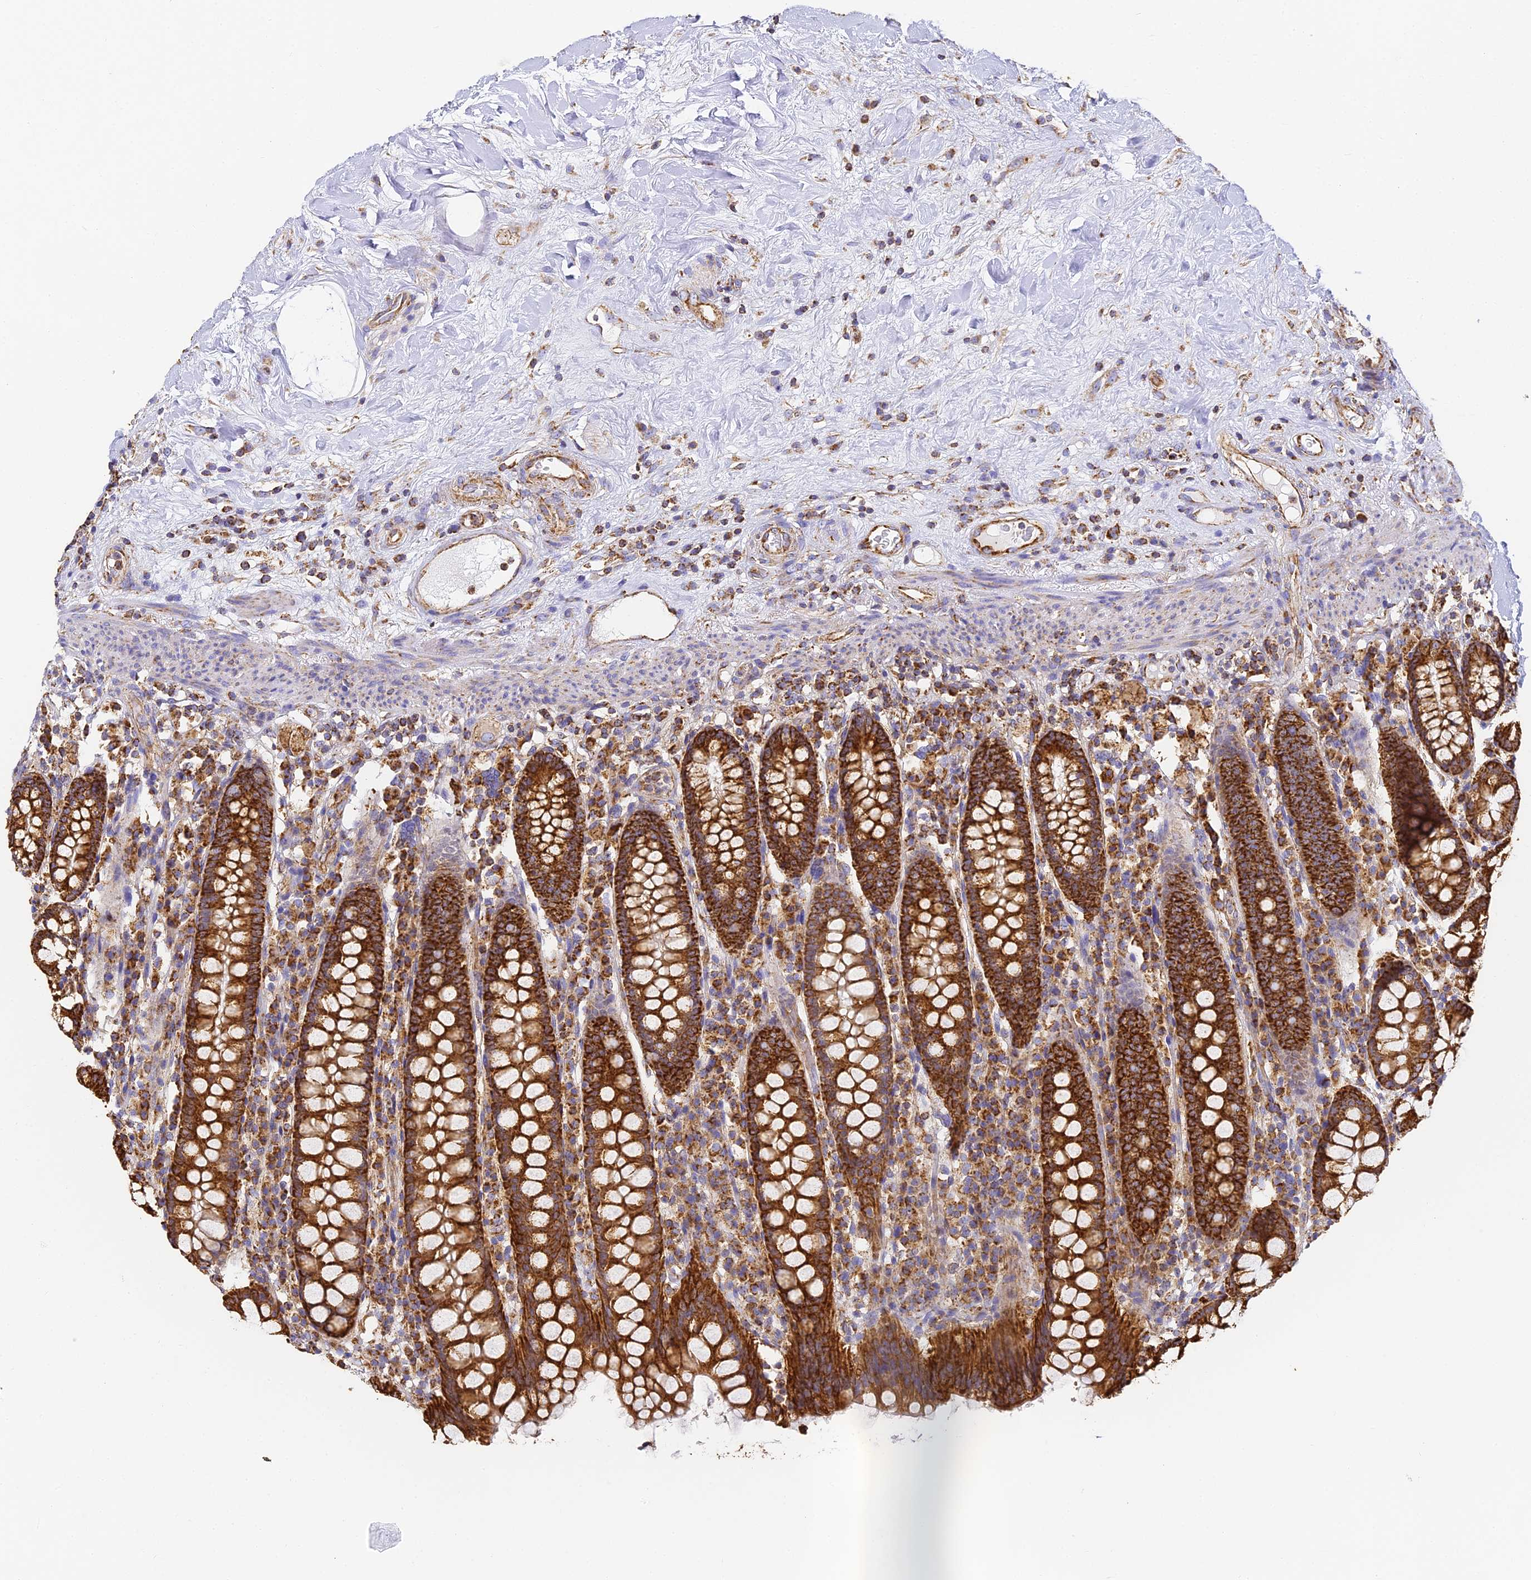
{"staining": {"intensity": "strong", "quantity": ">75%", "location": "cytoplasmic/membranous"}, "tissue": "colon", "cell_type": "Endothelial cells", "image_type": "normal", "snomed": [{"axis": "morphology", "description": "Normal tissue, NOS"}, {"axis": "topography", "description": "Colon"}], "caption": "Immunohistochemical staining of unremarkable colon exhibits strong cytoplasmic/membranous protein staining in approximately >75% of endothelial cells.", "gene": "COX6C", "patient": {"sex": "female", "age": 79}}